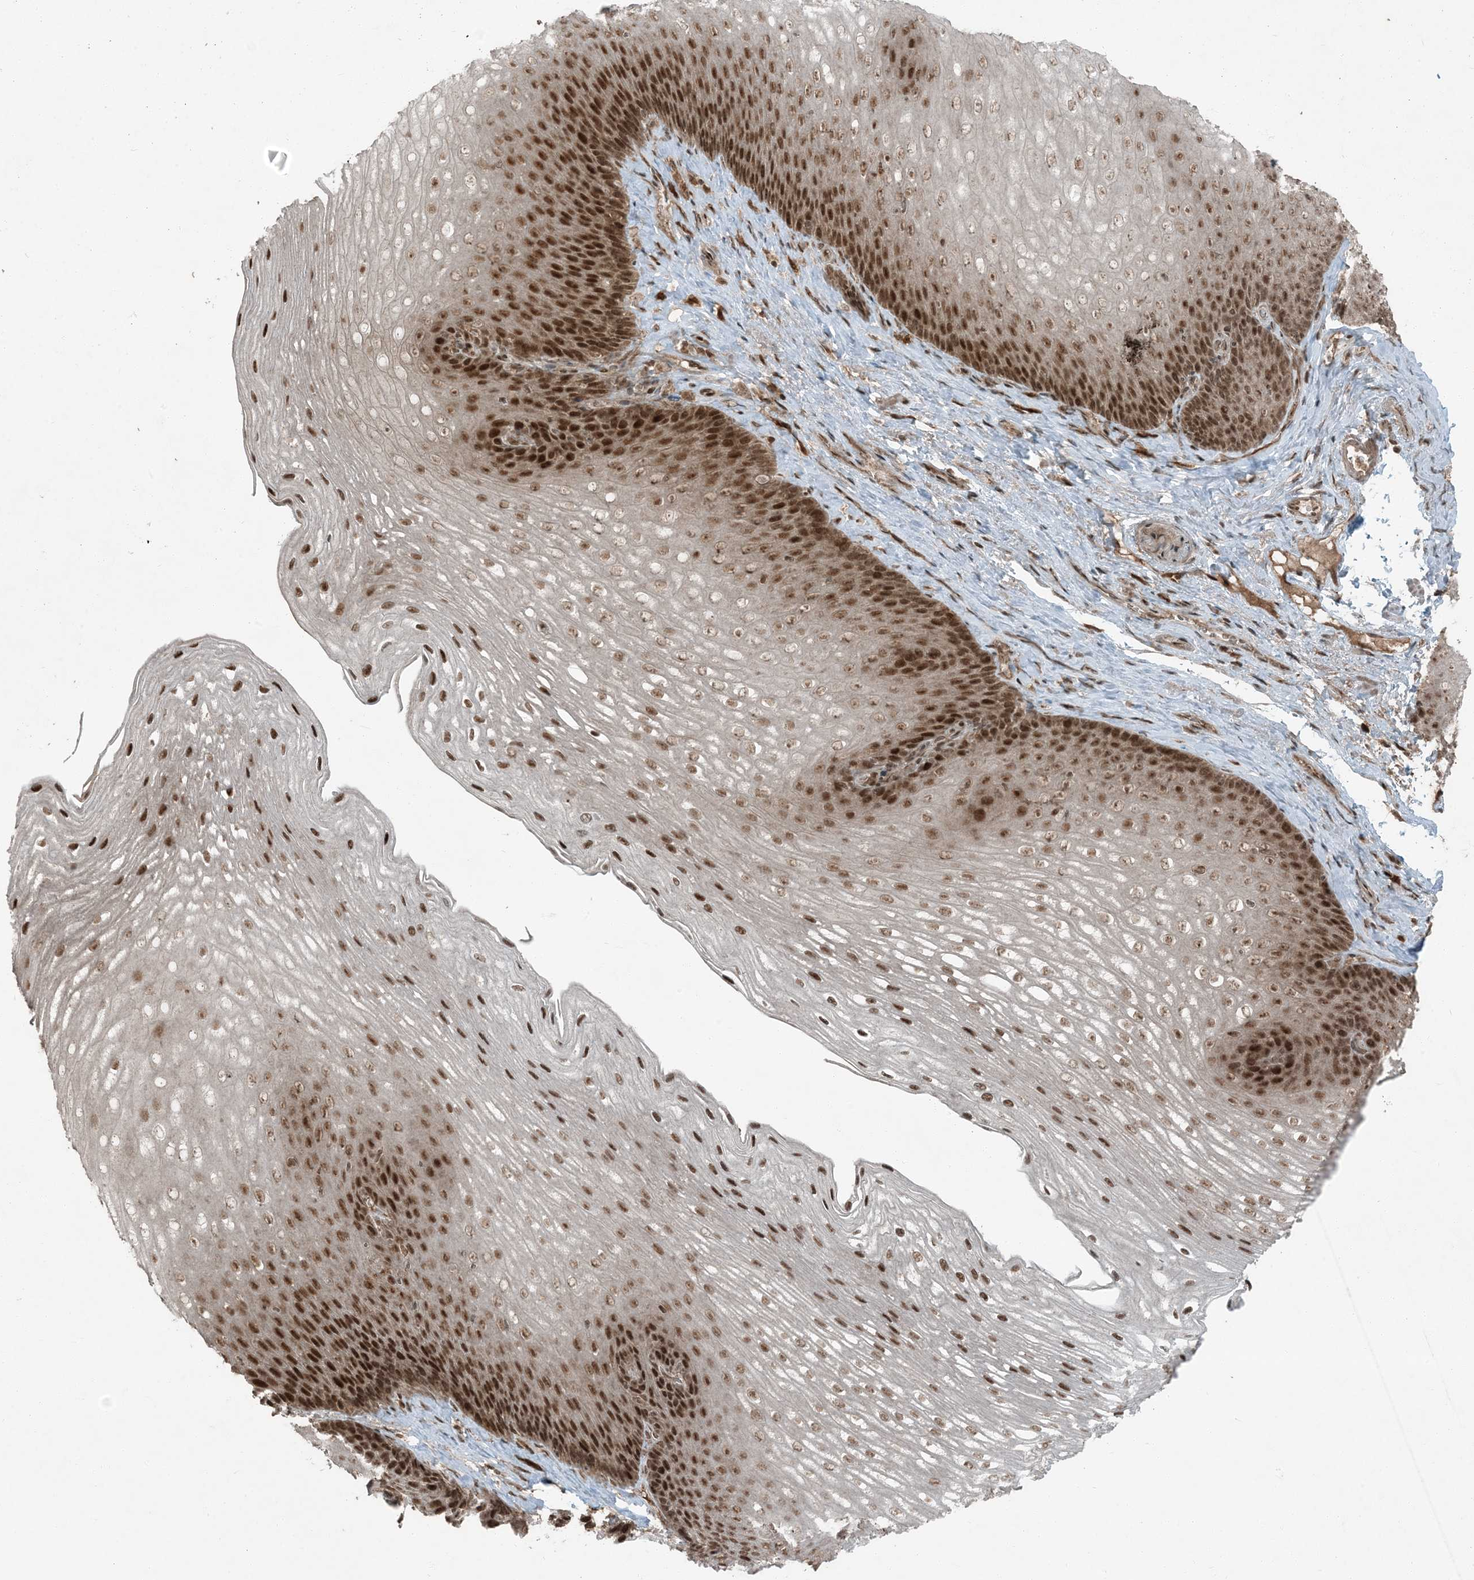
{"staining": {"intensity": "strong", "quantity": ">75%", "location": "nuclear"}, "tissue": "esophagus", "cell_type": "Squamous epithelial cells", "image_type": "normal", "snomed": [{"axis": "morphology", "description": "Normal tissue, NOS"}, {"axis": "topography", "description": "Esophagus"}], "caption": "IHC of normal esophagus shows high levels of strong nuclear expression in approximately >75% of squamous epithelial cells.", "gene": "TRAPPC12", "patient": {"sex": "female", "age": 66}}